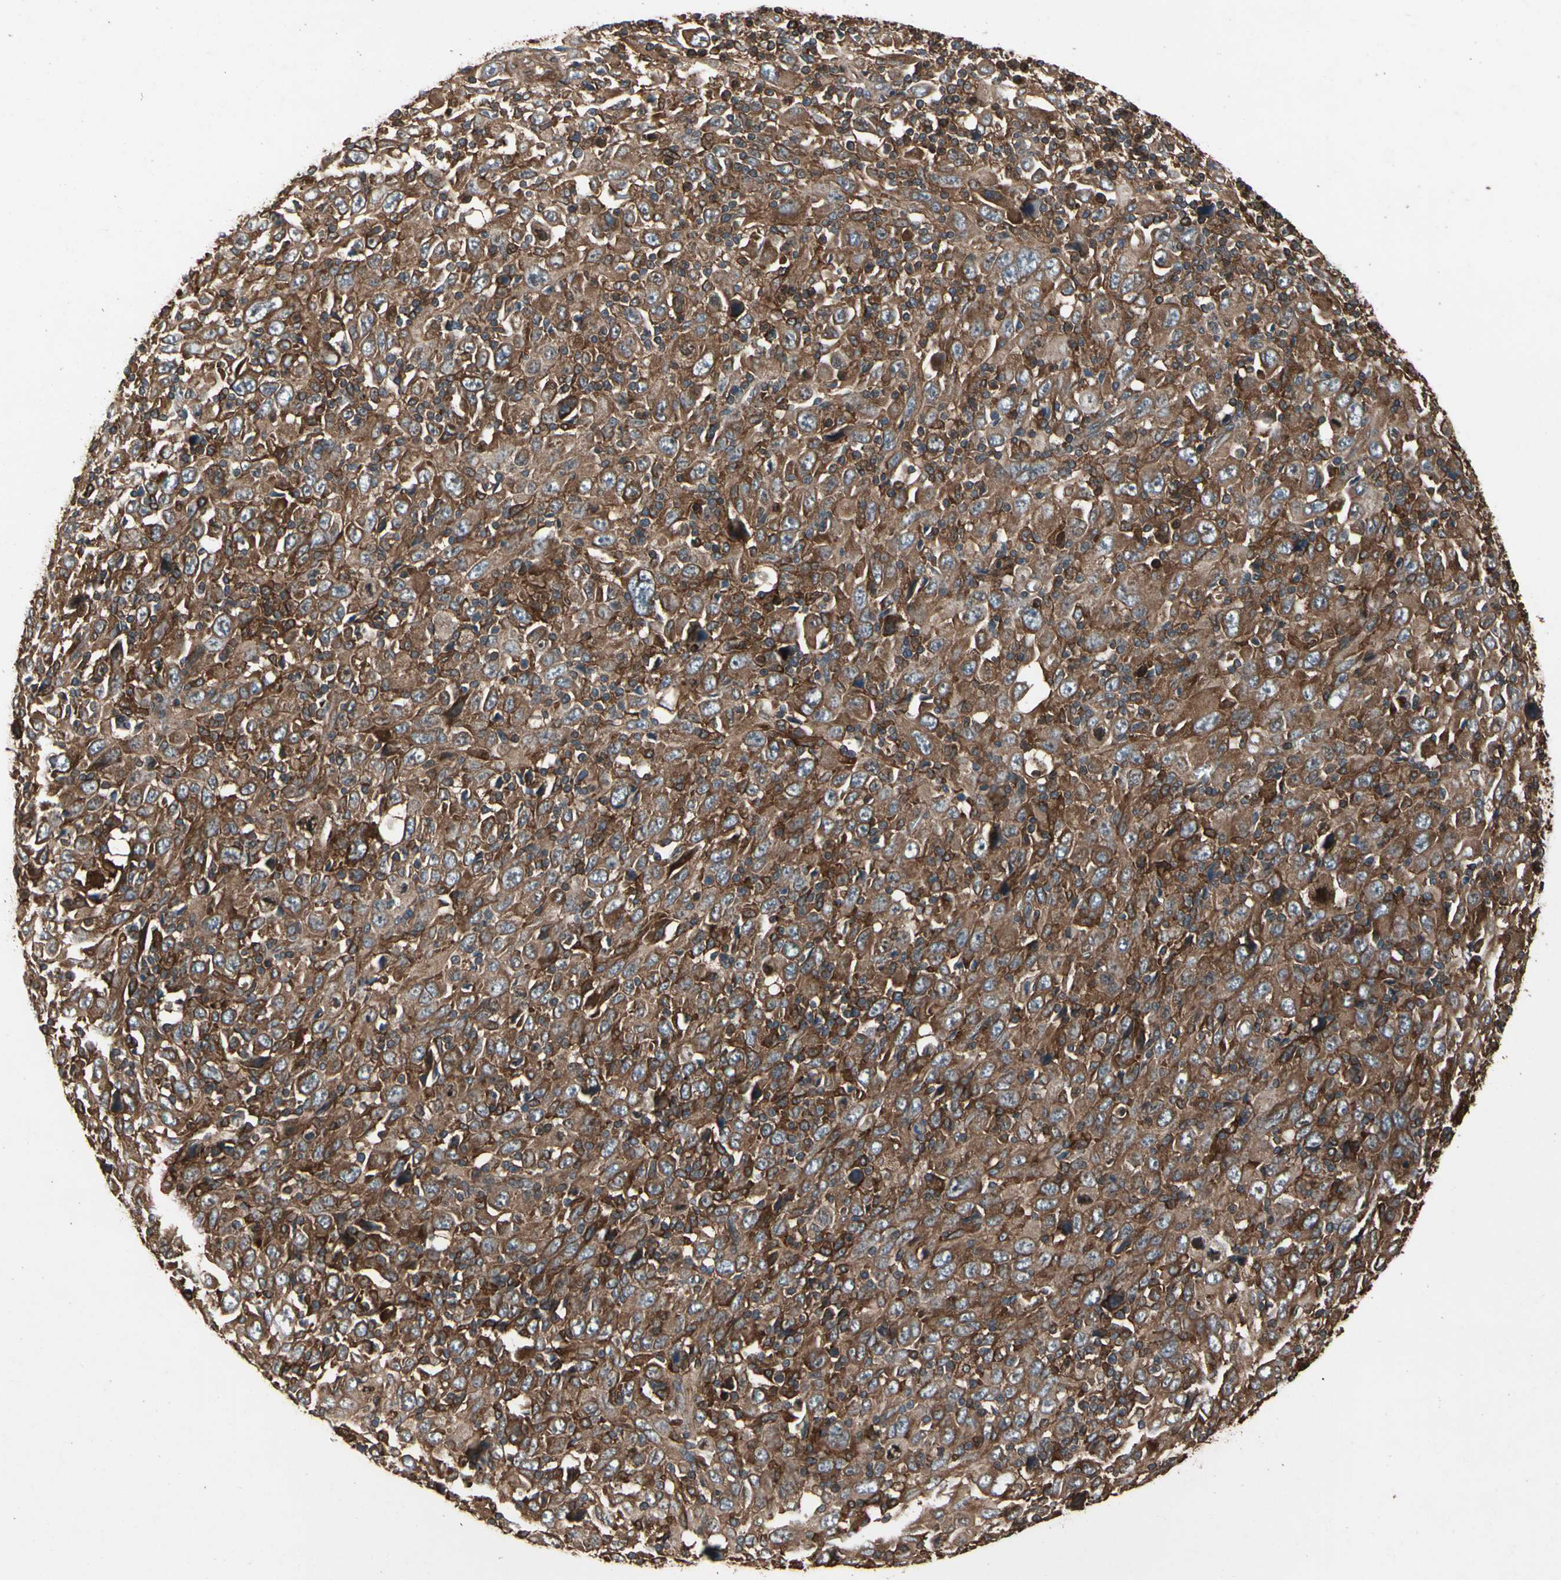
{"staining": {"intensity": "strong", "quantity": ">75%", "location": "cytoplasmic/membranous"}, "tissue": "melanoma", "cell_type": "Tumor cells", "image_type": "cancer", "snomed": [{"axis": "morphology", "description": "Malignant melanoma, Metastatic site"}, {"axis": "topography", "description": "Skin"}], "caption": "Strong cytoplasmic/membranous expression is present in about >75% of tumor cells in melanoma.", "gene": "AGBL2", "patient": {"sex": "female", "age": 56}}